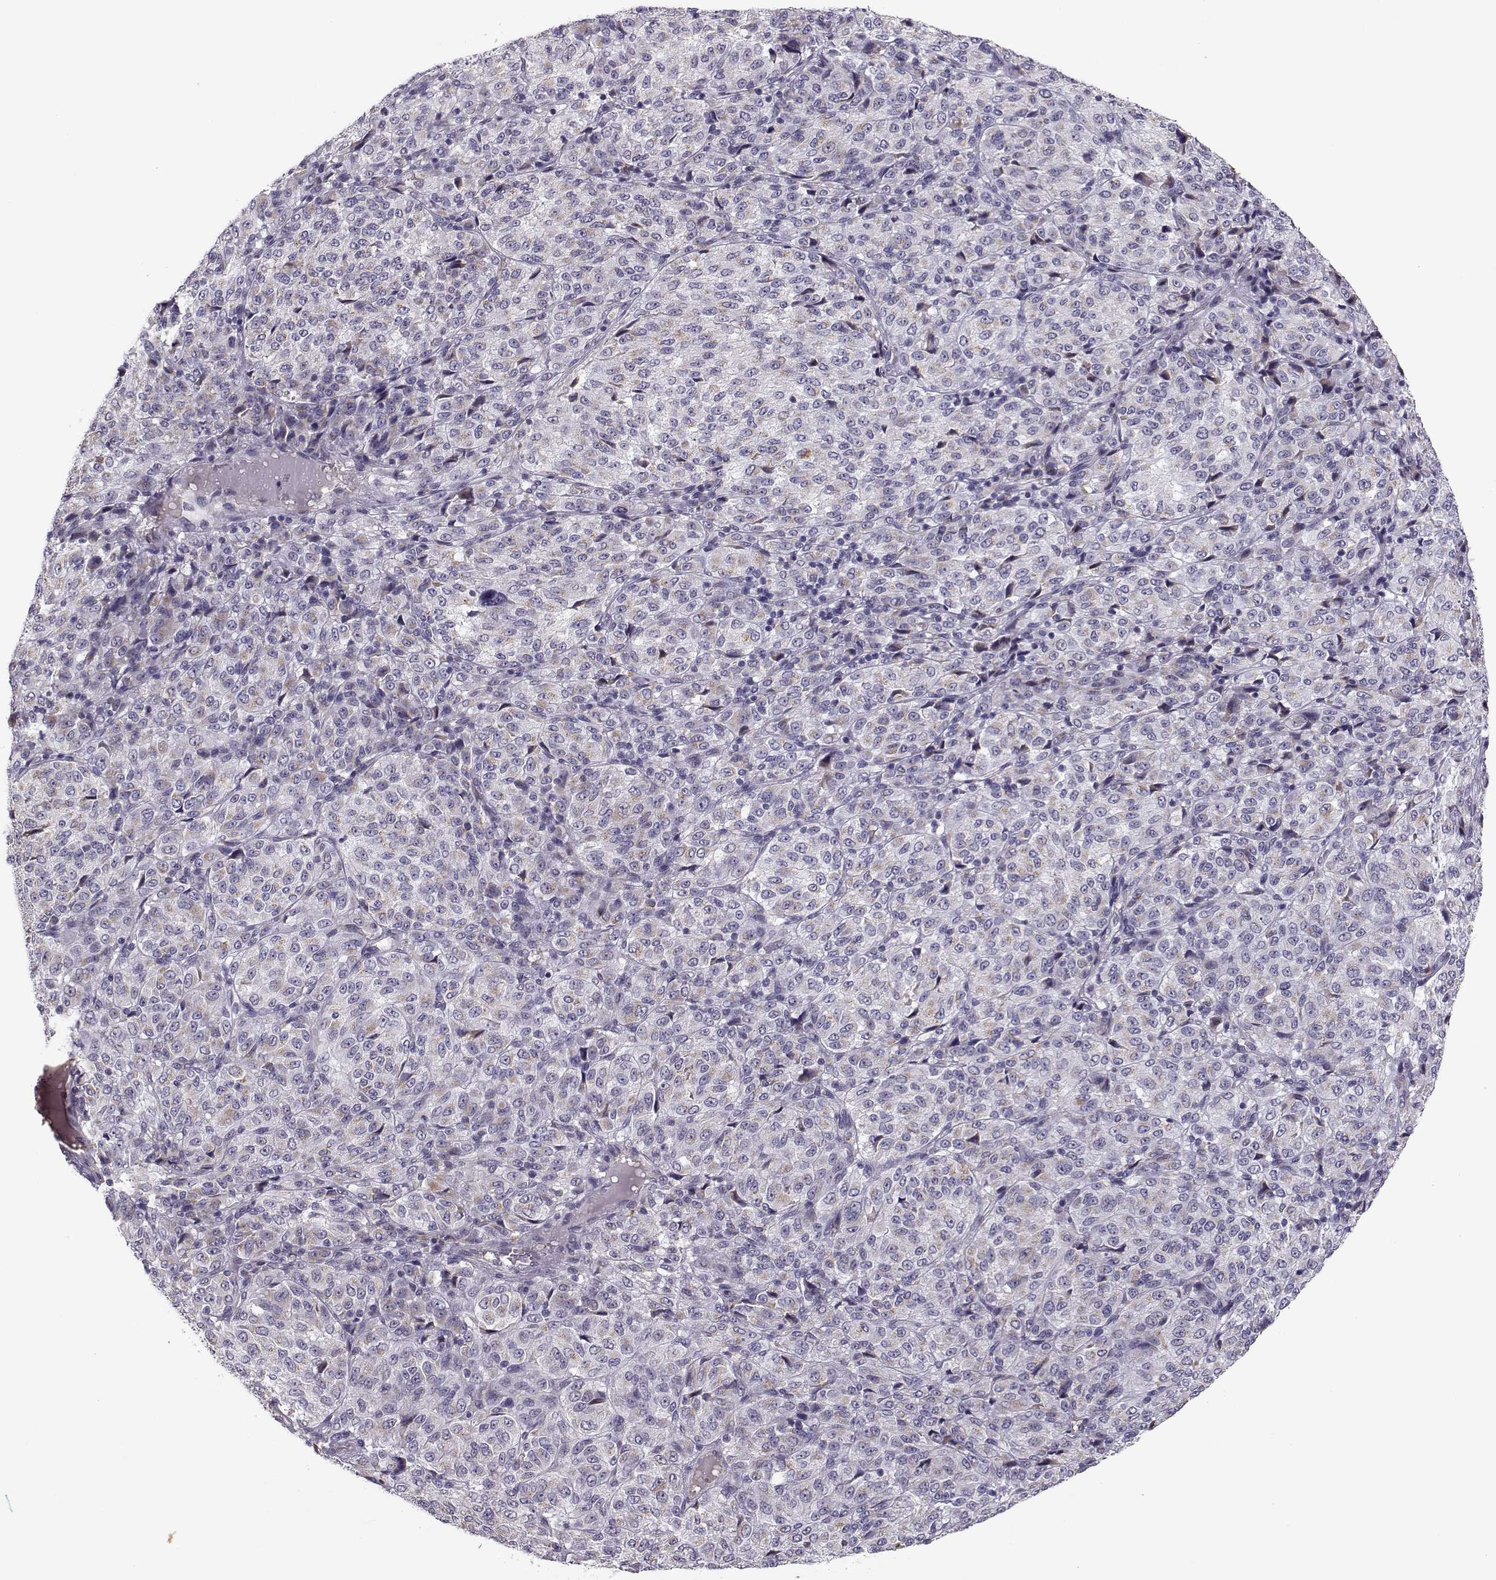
{"staining": {"intensity": "weak", "quantity": ">75%", "location": "cytoplasmic/membranous"}, "tissue": "melanoma", "cell_type": "Tumor cells", "image_type": "cancer", "snomed": [{"axis": "morphology", "description": "Malignant melanoma, Metastatic site"}, {"axis": "topography", "description": "Brain"}], "caption": "Human malignant melanoma (metastatic site) stained for a protein (brown) reveals weak cytoplasmic/membranous positive expression in approximately >75% of tumor cells.", "gene": "SLC4A5", "patient": {"sex": "female", "age": 56}}